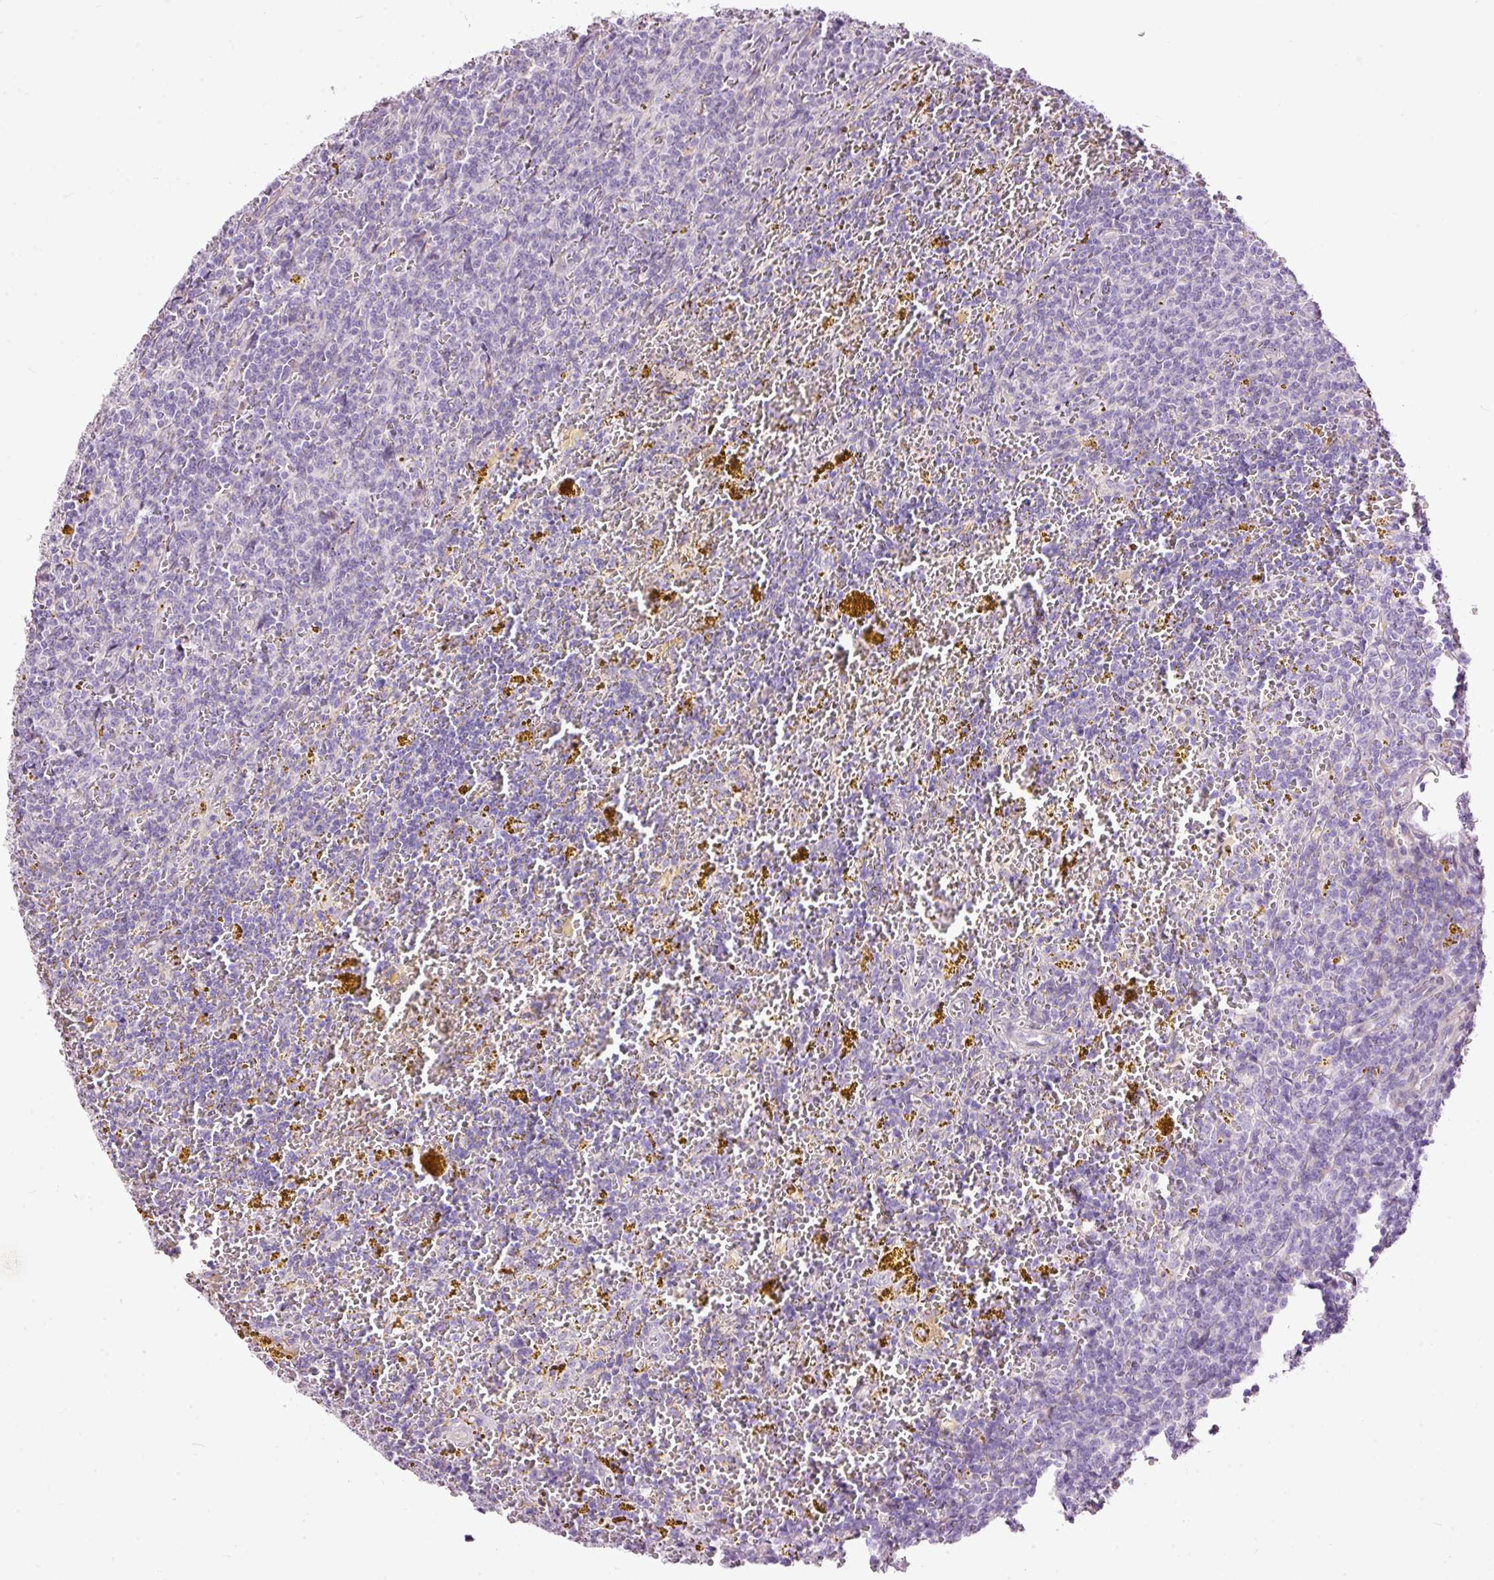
{"staining": {"intensity": "negative", "quantity": "none", "location": "none"}, "tissue": "lymphoma", "cell_type": "Tumor cells", "image_type": "cancer", "snomed": [{"axis": "morphology", "description": "Malignant lymphoma, non-Hodgkin's type, Low grade"}, {"axis": "topography", "description": "Spleen"}, {"axis": "topography", "description": "Lymph node"}], "caption": "The image exhibits no staining of tumor cells in malignant lymphoma, non-Hodgkin's type (low-grade). (DAB immunohistochemistry (IHC) visualized using brightfield microscopy, high magnification).", "gene": "FCRL4", "patient": {"sex": "female", "age": 66}}